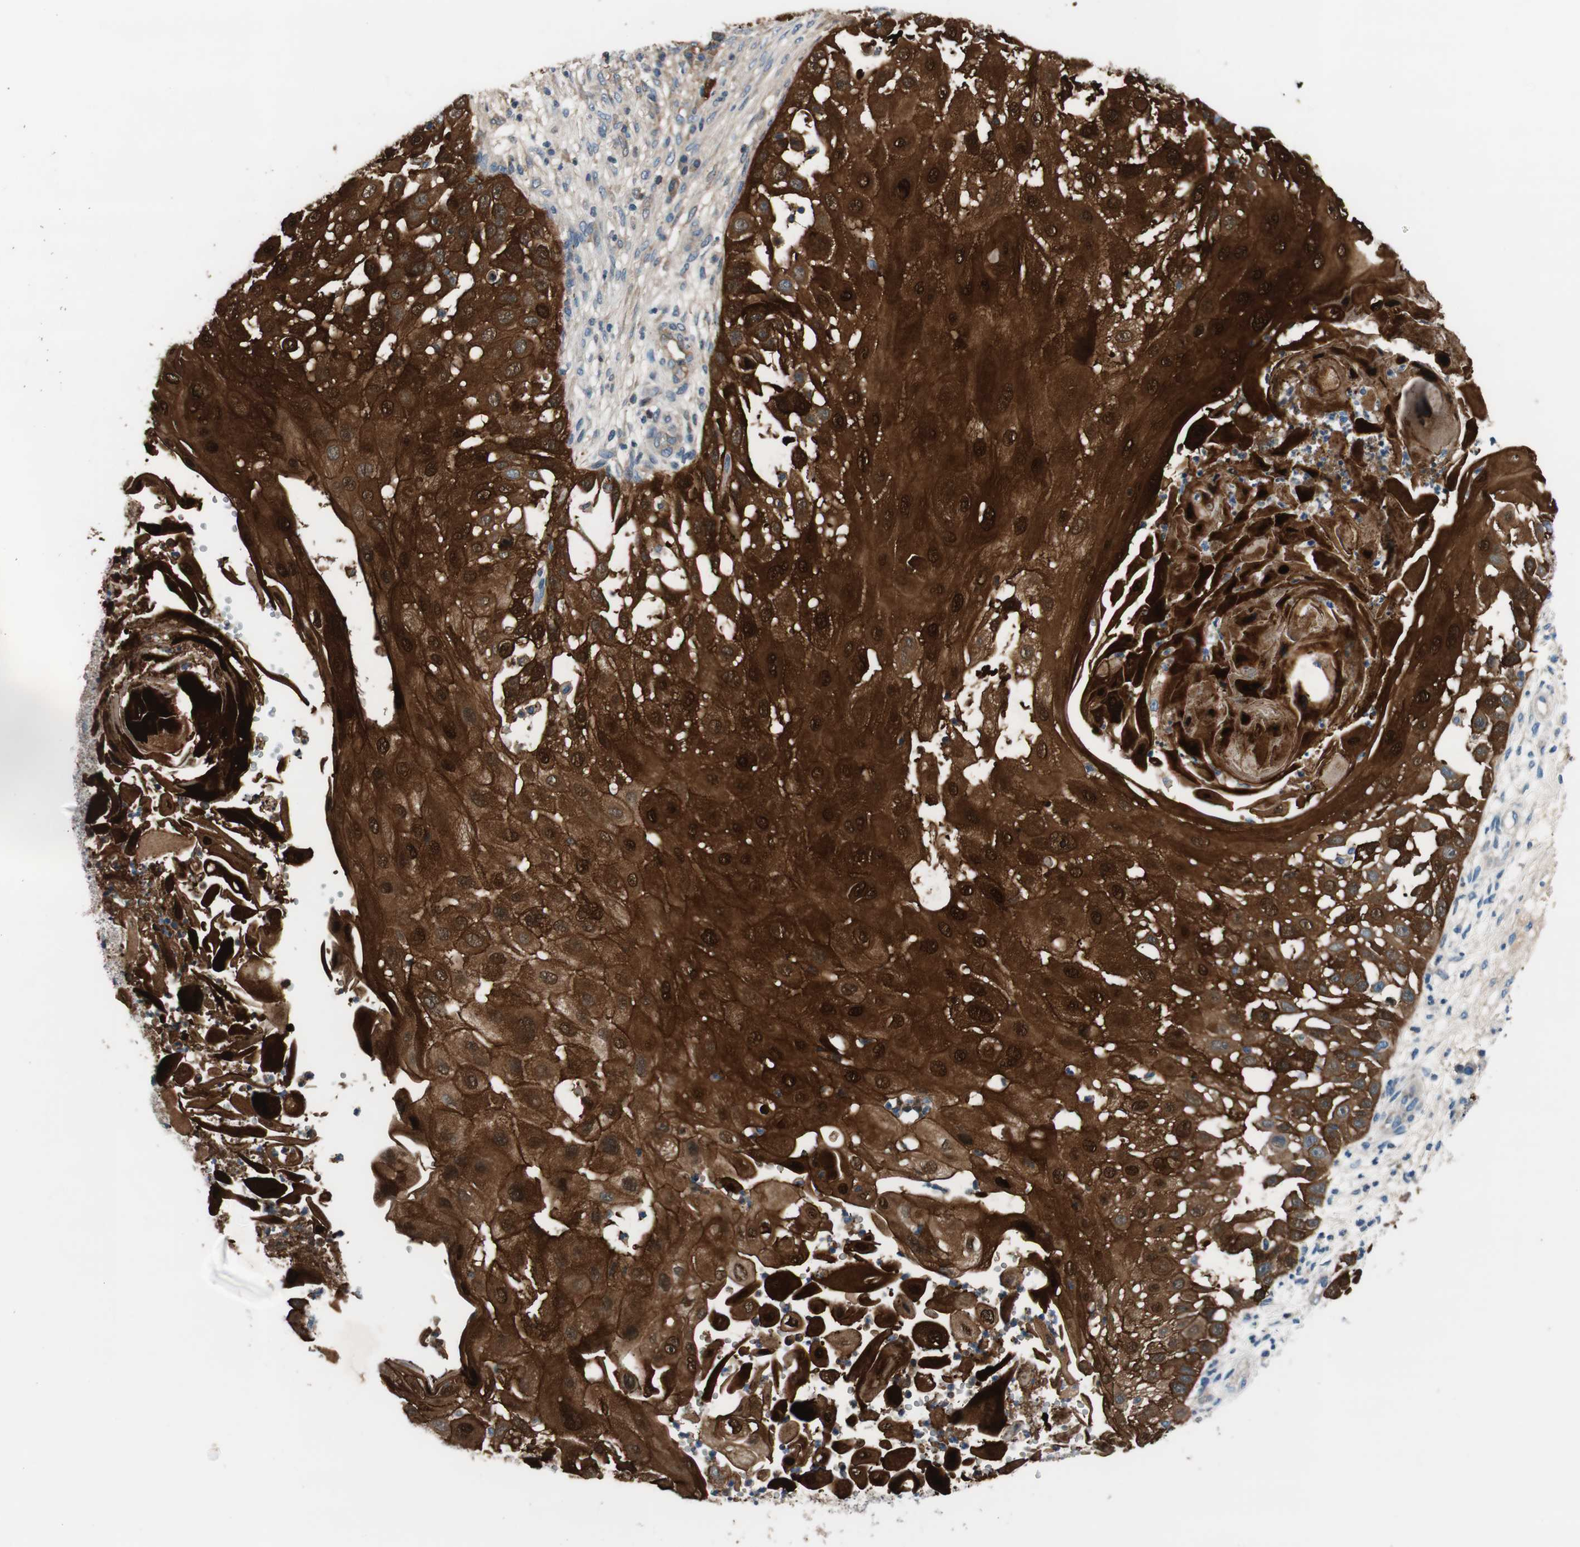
{"staining": {"intensity": "strong", "quantity": ">75%", "location": "cytoplasmic/membranous,nuclear"}, "tissue": "skin cancer", "cell_type": "Tumor cells", "image_type": "cancer", "snomed": [{"axis": "morphology", "description": "Squamous cell carcinoma, NOS"}, {"axis": "topography", "description": "Skin"}], "caption": "Skin cancer (squamous cell carcinoma) stained with a brown dye shows strong cytoplasmic/membranous and nuclear positive expression in about >75% of tumor cells.", "gene": "CALML3", "patient": {"sex": "female", "age": 44}}